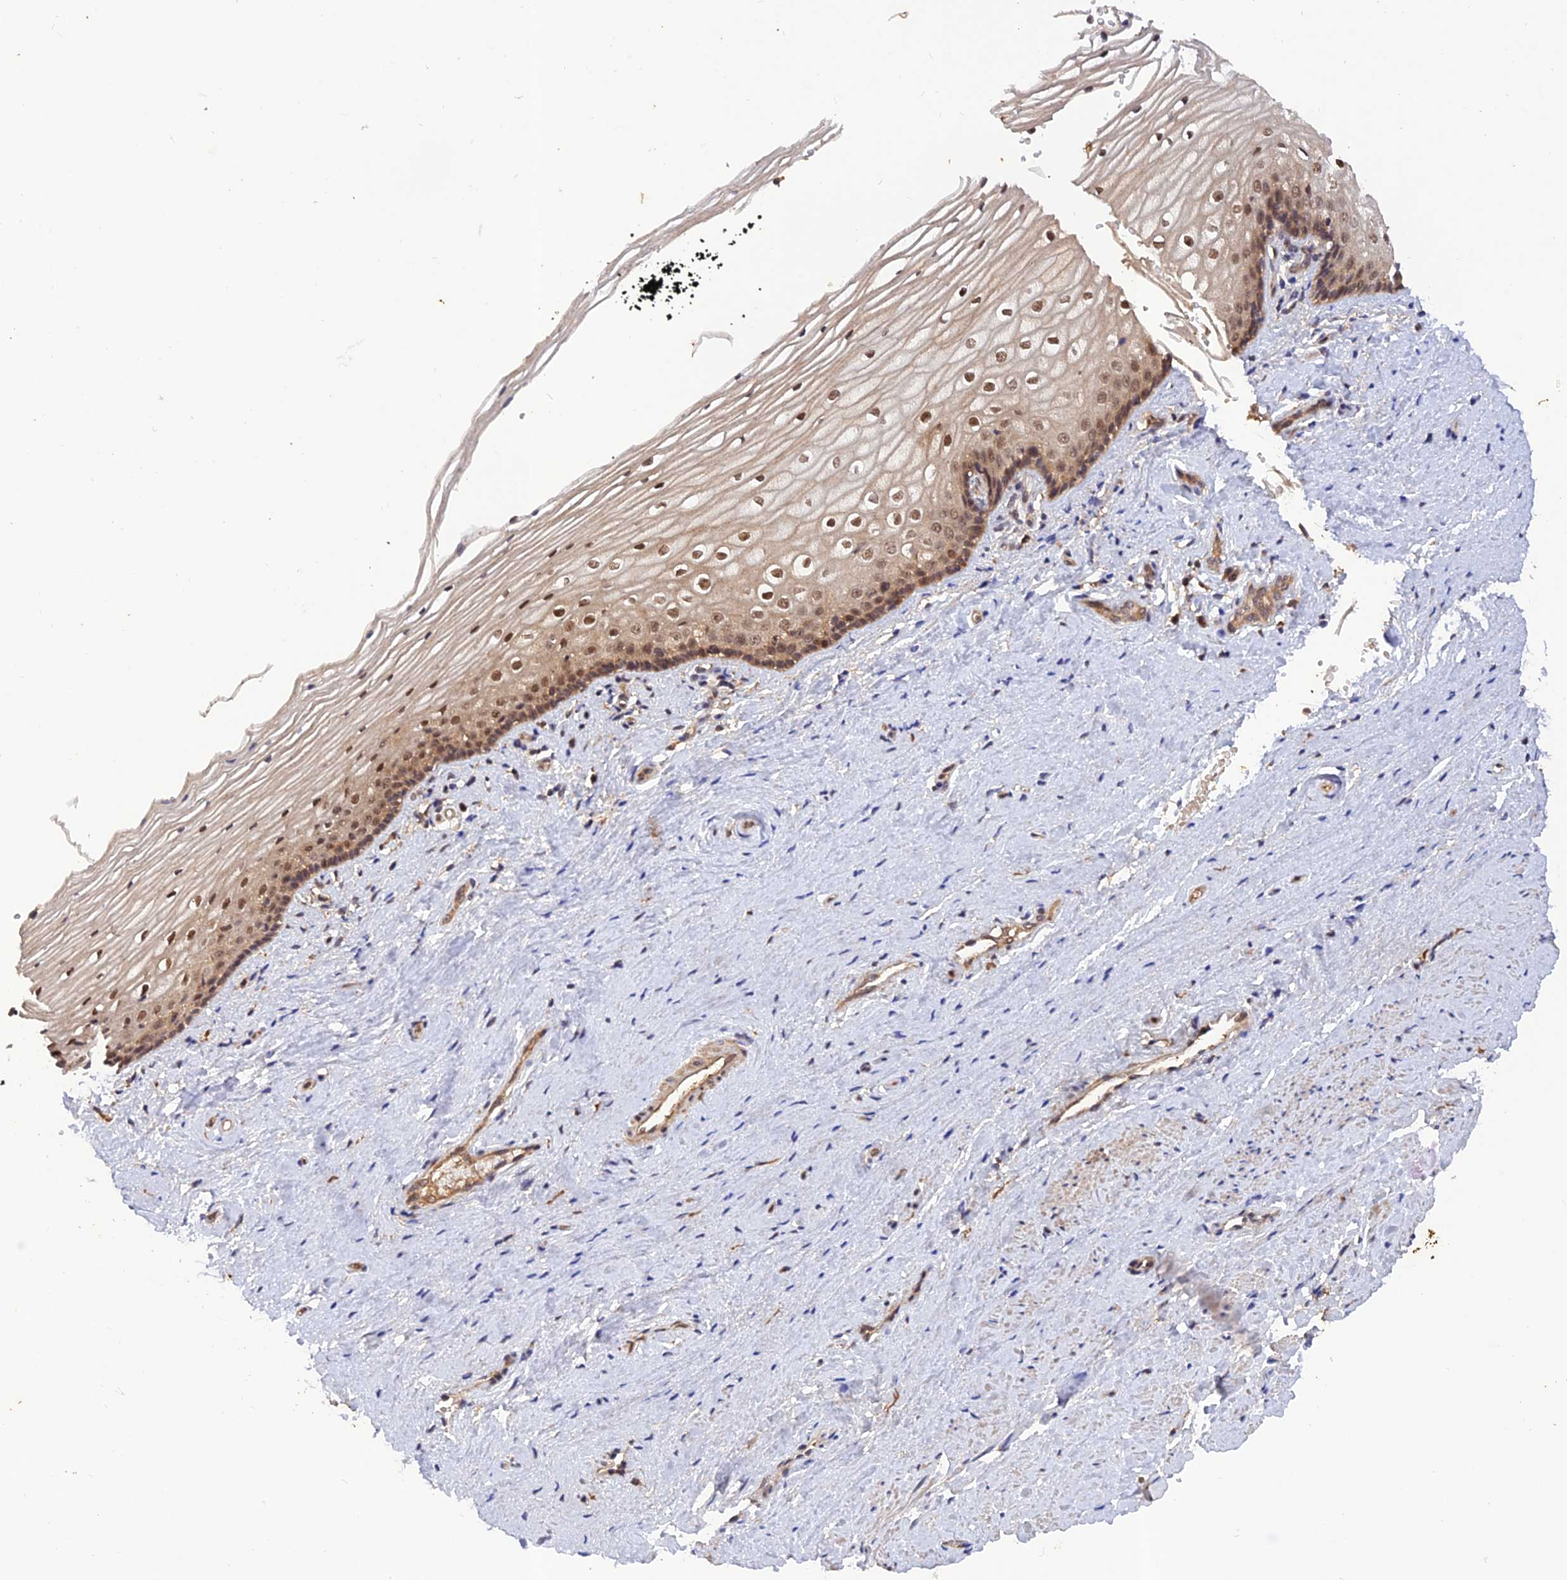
{"staining": {"intensity": "moderate", "quantity": ">75%", "location": "nuclear"}, "tissue": "vagina", "cell_type": "Squamous epithelial cells", "image_type": "normal", "snomed": [{"axis": "morphology", "description": "Normal tissue, NOS"}, {"axis": "topography", "description": "Vagina"}], "caption": "Moderate nuclear positivity for a protein is appreciated in approximately >75% of squamous epithelial cells of unremarkable vagina using immunohistochemistry (IHC).", "gene": "REV1", "patient": {"sex": "female", "age": 46}}